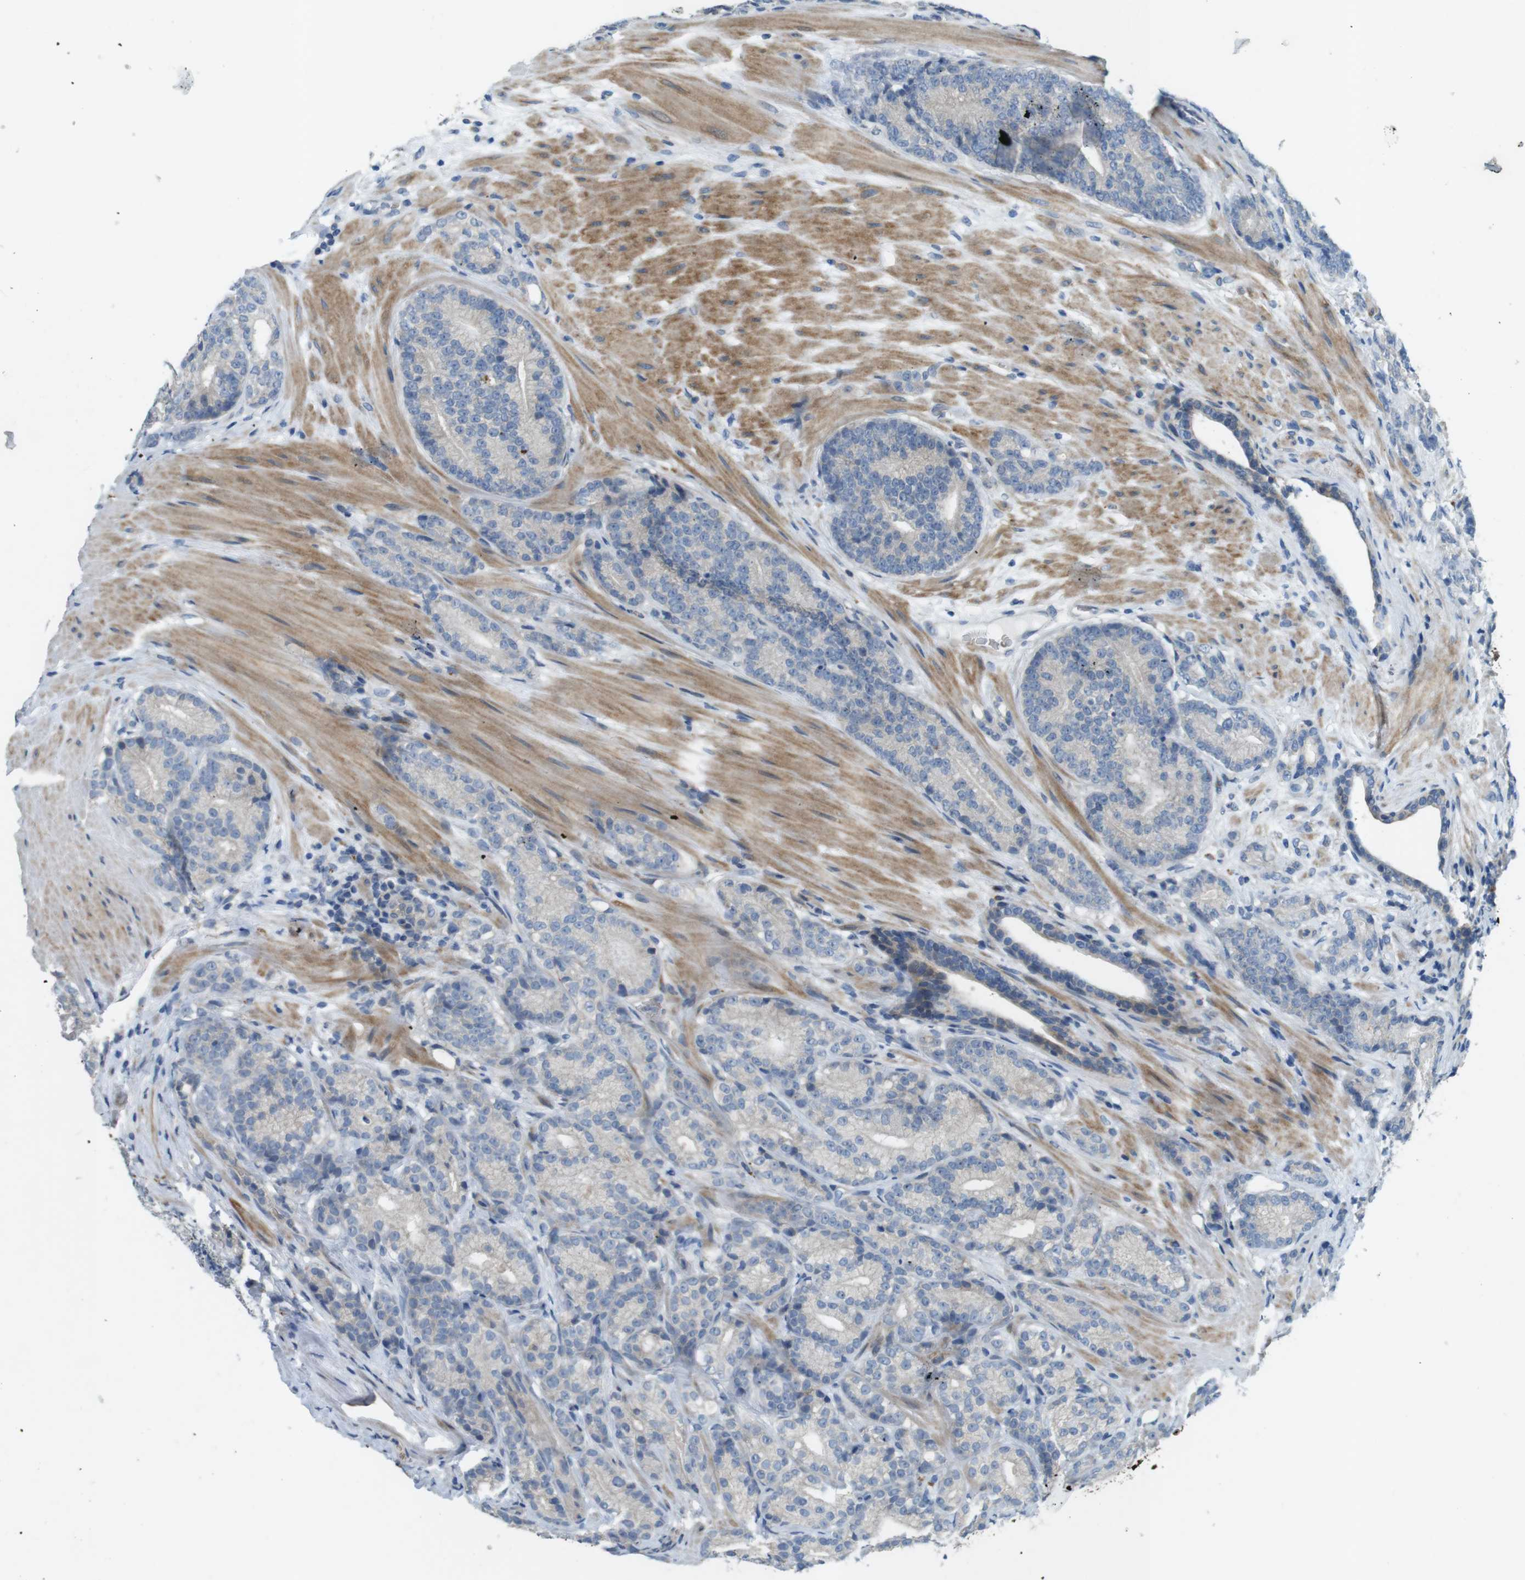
{"staining": {"intensity": "negative", "quantity": "none", "location": "none"}, "tissue": "prostate cancer", "cell_type": "Tumor cells", "image_type": "cancer", "snomed": [{"axis": "morphology", "description": "Adenocarcinoma, High grade"}, {"axis": "topography", "description": "Prostate"}], "caption": "Immunohistochemical staining of prostate cancer (adenocarcinoma (high-grade)) reveals no significant positivity in tumor cells.", "gene": "TYW1", "patient": {"sex": "male", "age": 61}}